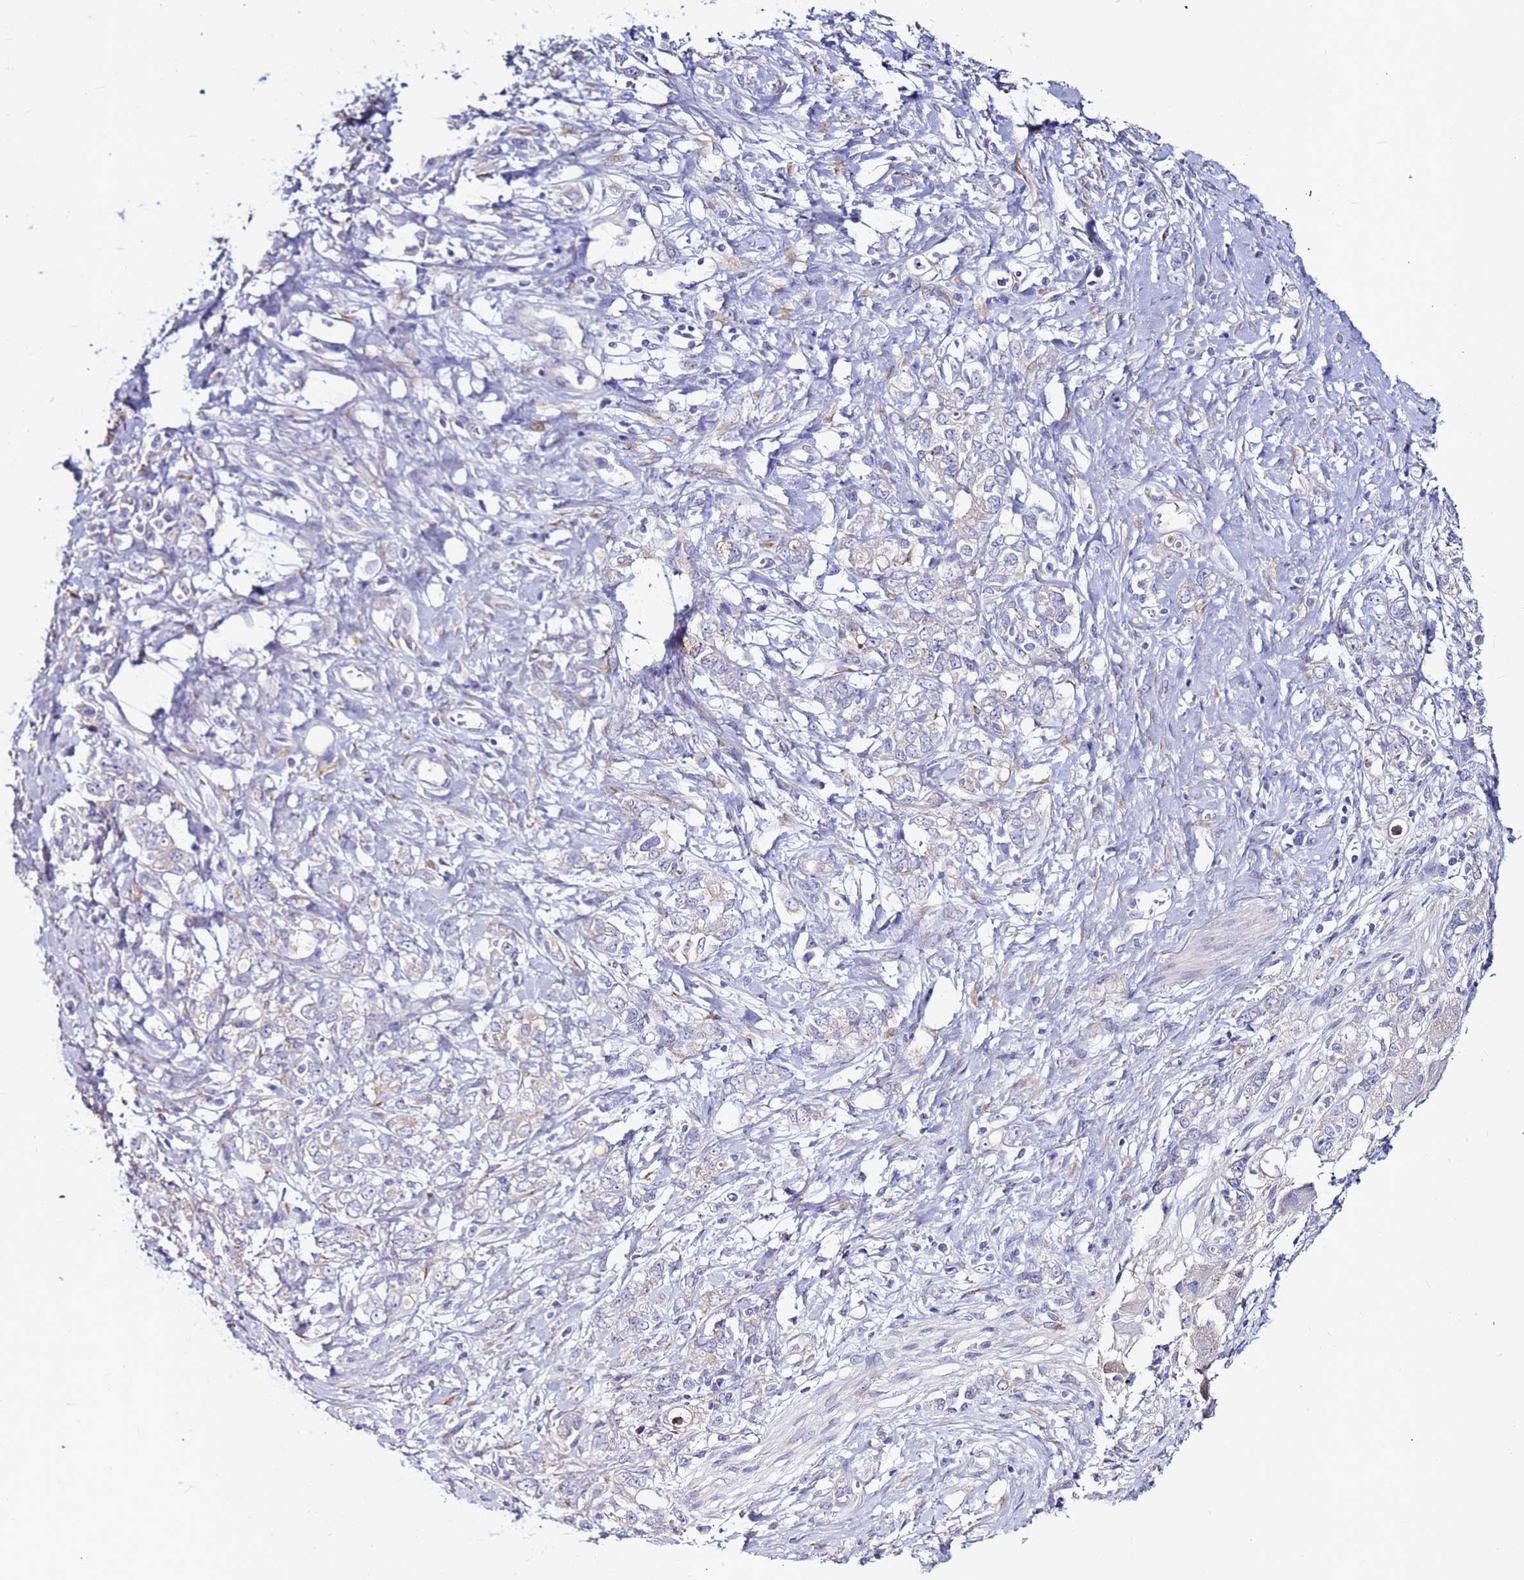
{"staining": {"intensity": "negative", "quantity": "none", "location": "none"}, "tissue": "stomach cancer", "cell_type": "Tumor cells", "image_type": "cancer", "snomed": [{"axis": "morphology", "description": "Adenocarcinoma, NOS"}, {"axis": "topography", "description": "Stomach"}], "caption": "A micrograph of human stomach adenocarcinoma is negative for staining in tumor cells.", "gene": "SLC44A3", "patient": {"sex": "female", "age": 76}}